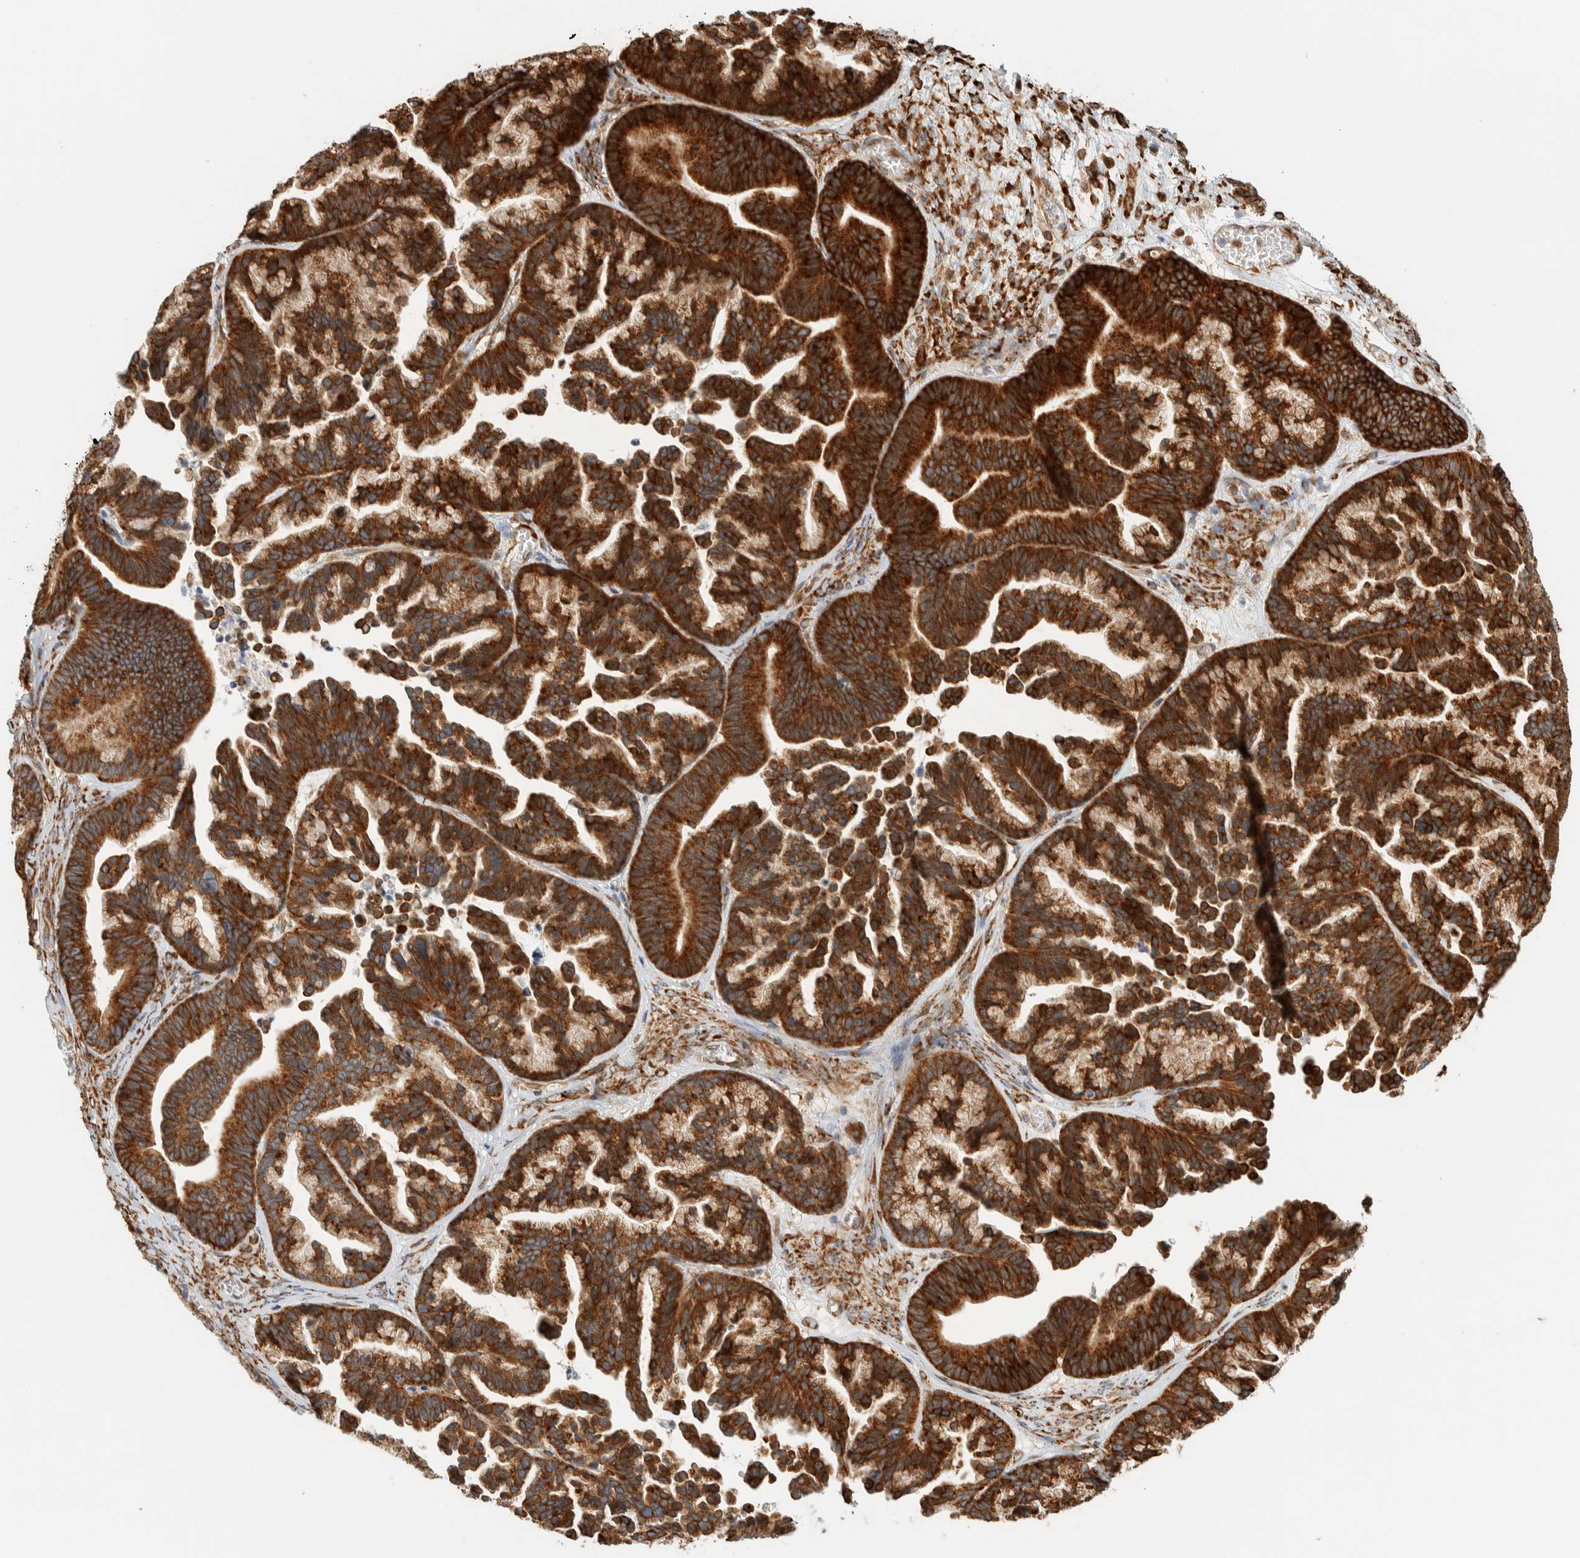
{"staining": {"intensity": "strong", "quantity": ">75%", "location": "cytoplasmic/membranous"}, "tissue": "ovarian cancer", "cell_type": "Tumor cells", "image_type": "cancer", "snomed": [{"axis": "morphology", "description": "Cystadenocarcinoma, serous, NOS"}, {"axis": "topography", "description": "Ovary"}], "caption": "Strong cytoplasmic/membranous protein staining is identified in approximately >75% of tumor cells in ovarian cancer (serous cystadenocarcinoma).", "gene": "LLGL2", "patient": {"sex": "female", "age": 56}}